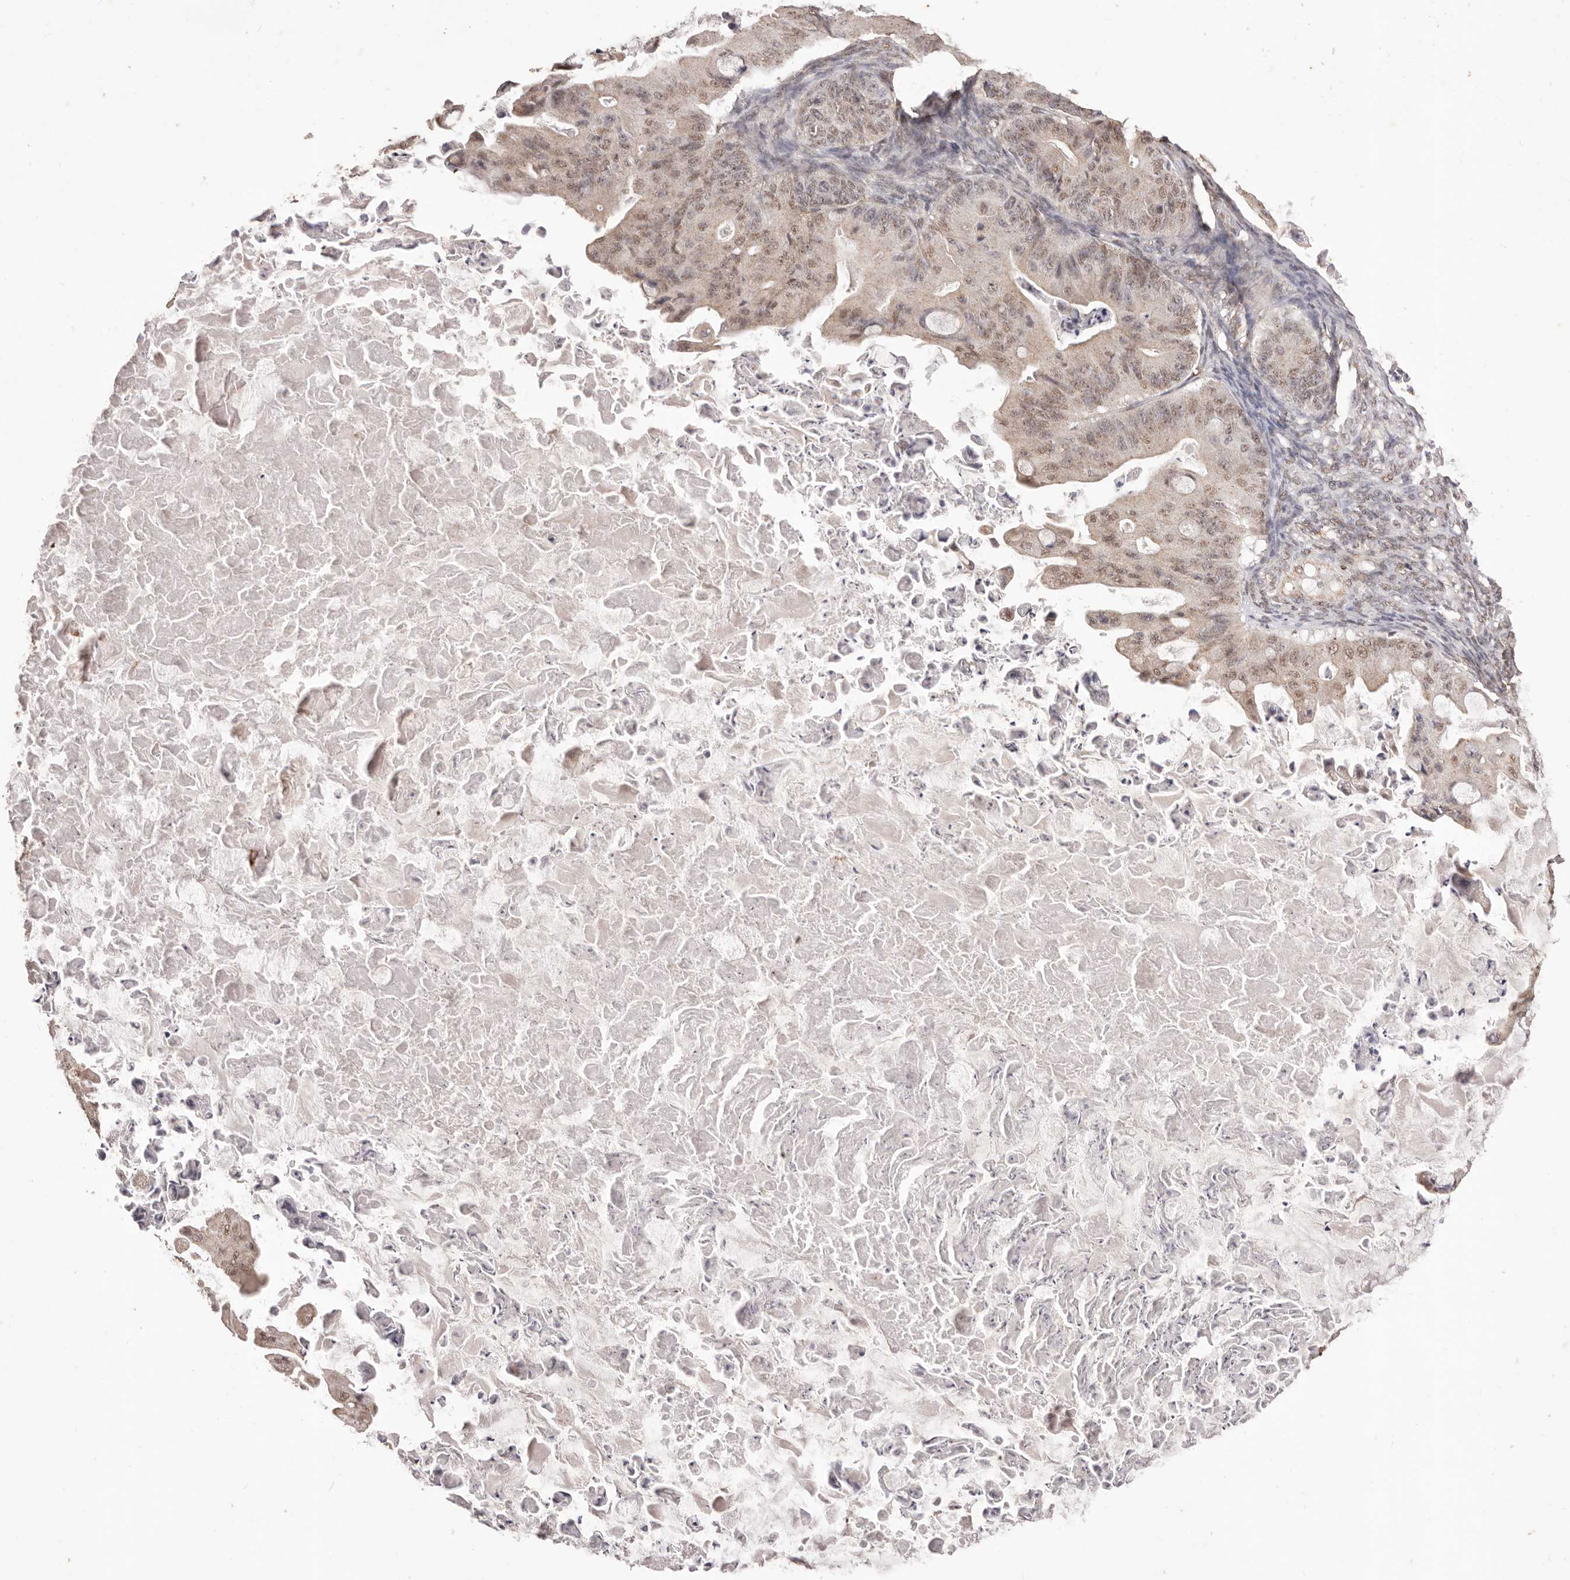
{"staining": {"intensity": "moderate", "quantity": ">75%", "location": "nuclear"}, "tissue": "ovarian cancer", "cell_type": "Tumor cells", "image_type": "cancer", "snomed": [{"axis": "morphology", "description": "Cystadenocarcinoma, mucinous, NOS"}, {"axis": "topography", "description": "Ovary"}], "caption": "An immunohistochemistry histopathology image of tumor tissue is shown. Protein staining in brown shows moderate nuclear positivity in ovarian mucinous cystadenocarcinoma within tumor cells. (brown staining indicates protein expression, while blue staining denotes nuclei).", "gene": "RPS6KA5", "patient": {"sex": "female", "age": 37}}